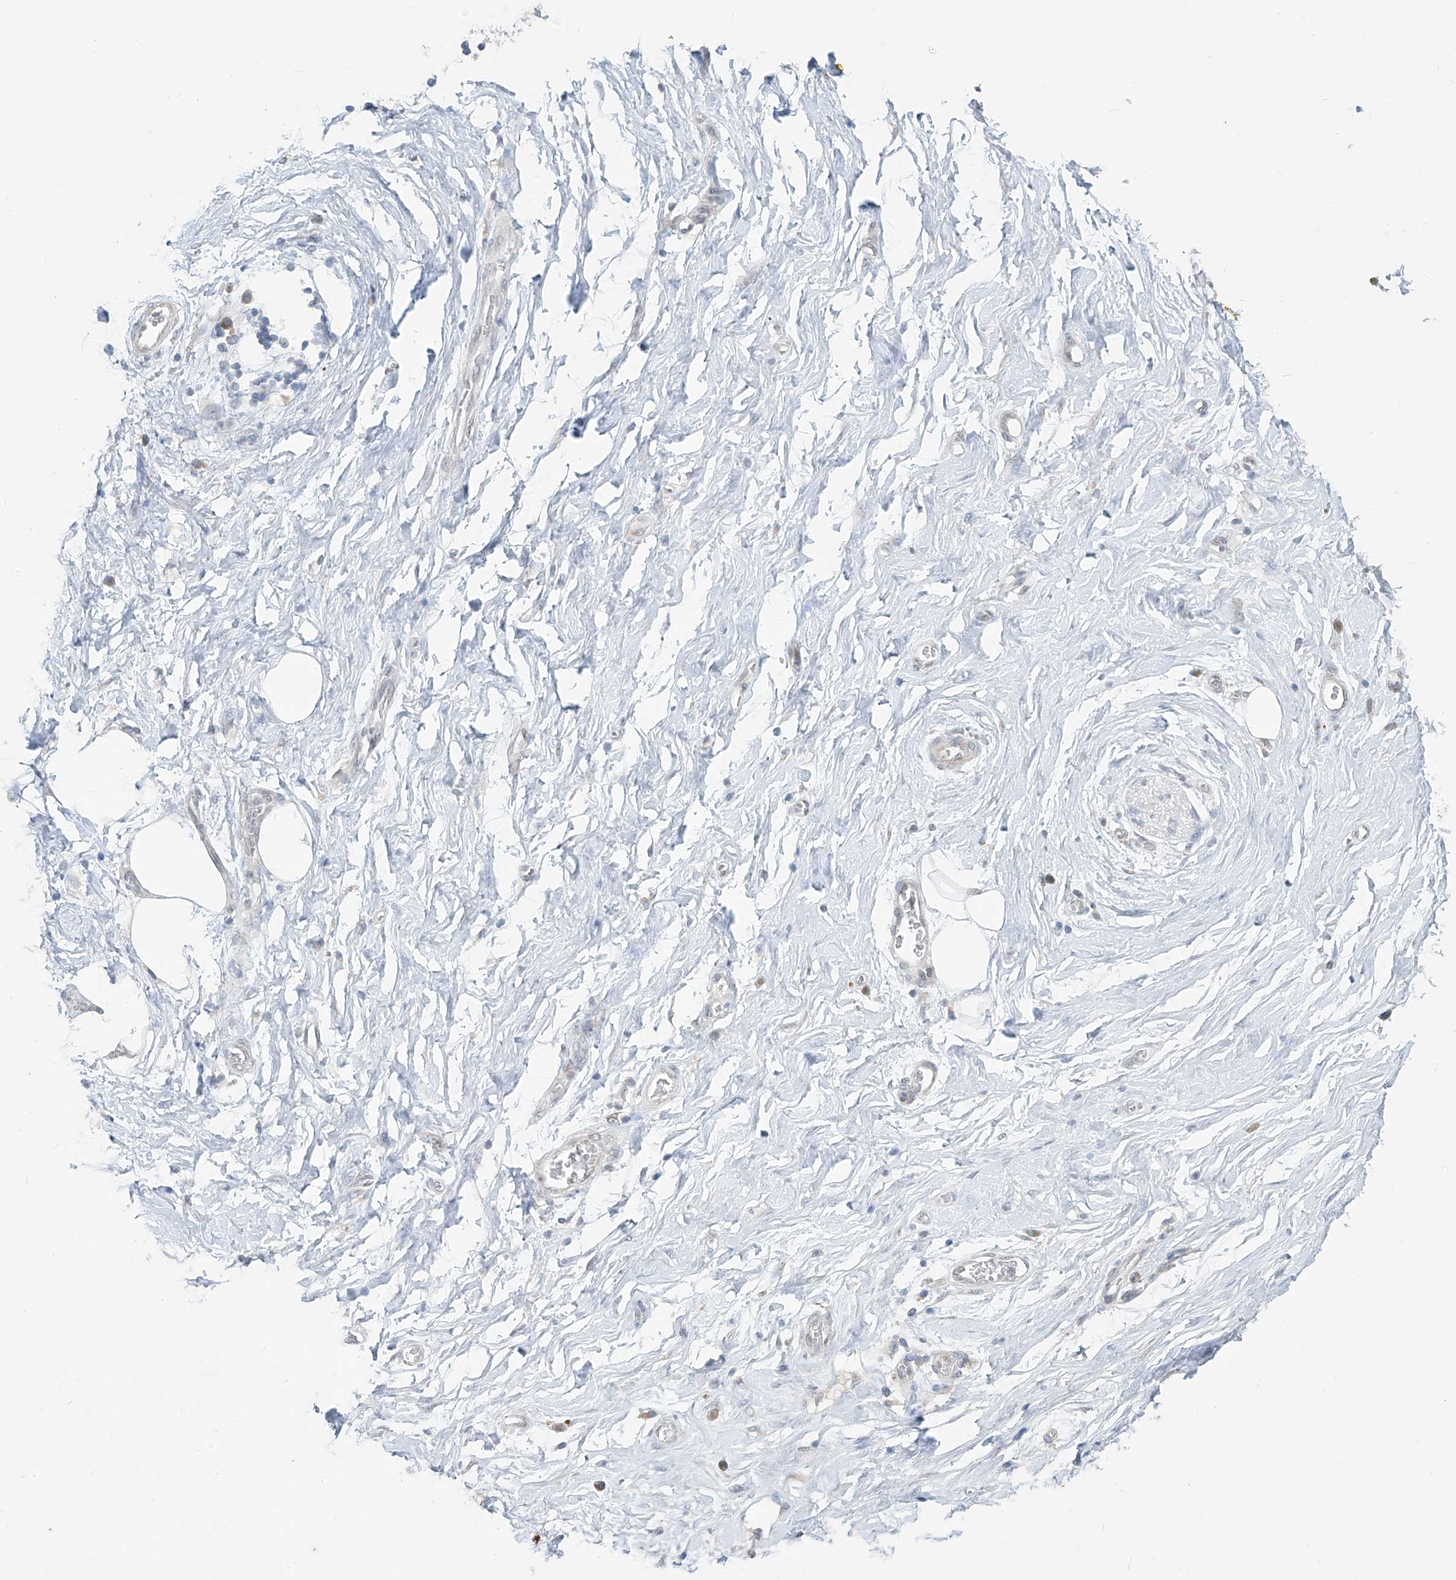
{"staining": {"intensity": "negative", "quantity": "none", "location": "none"}, "tissue": "soft tissue", "cell_type": "Fibroblasts", "image_type": "normal", "snomed": [{"axis": "morphology", "description": "Normal tissue, NOS"}, {"axis": "morphology", "description": "Adenocarcinoma, NOS"}, {"axis": "topography", "description": "Pancreas"}, {"axis": "topography", "description": "Peripheral nerve tissue"}], "caption": "The immunohistochemistry (IHC) micrograph has no significant positivity in fibroblasts of soft tissue. The staining is performed using DAB brown chromogen with nuclei counter-stained in using hematoxylin.", "gene": "KRTAP25", "patient": {"sex": "male", "age": 59}}